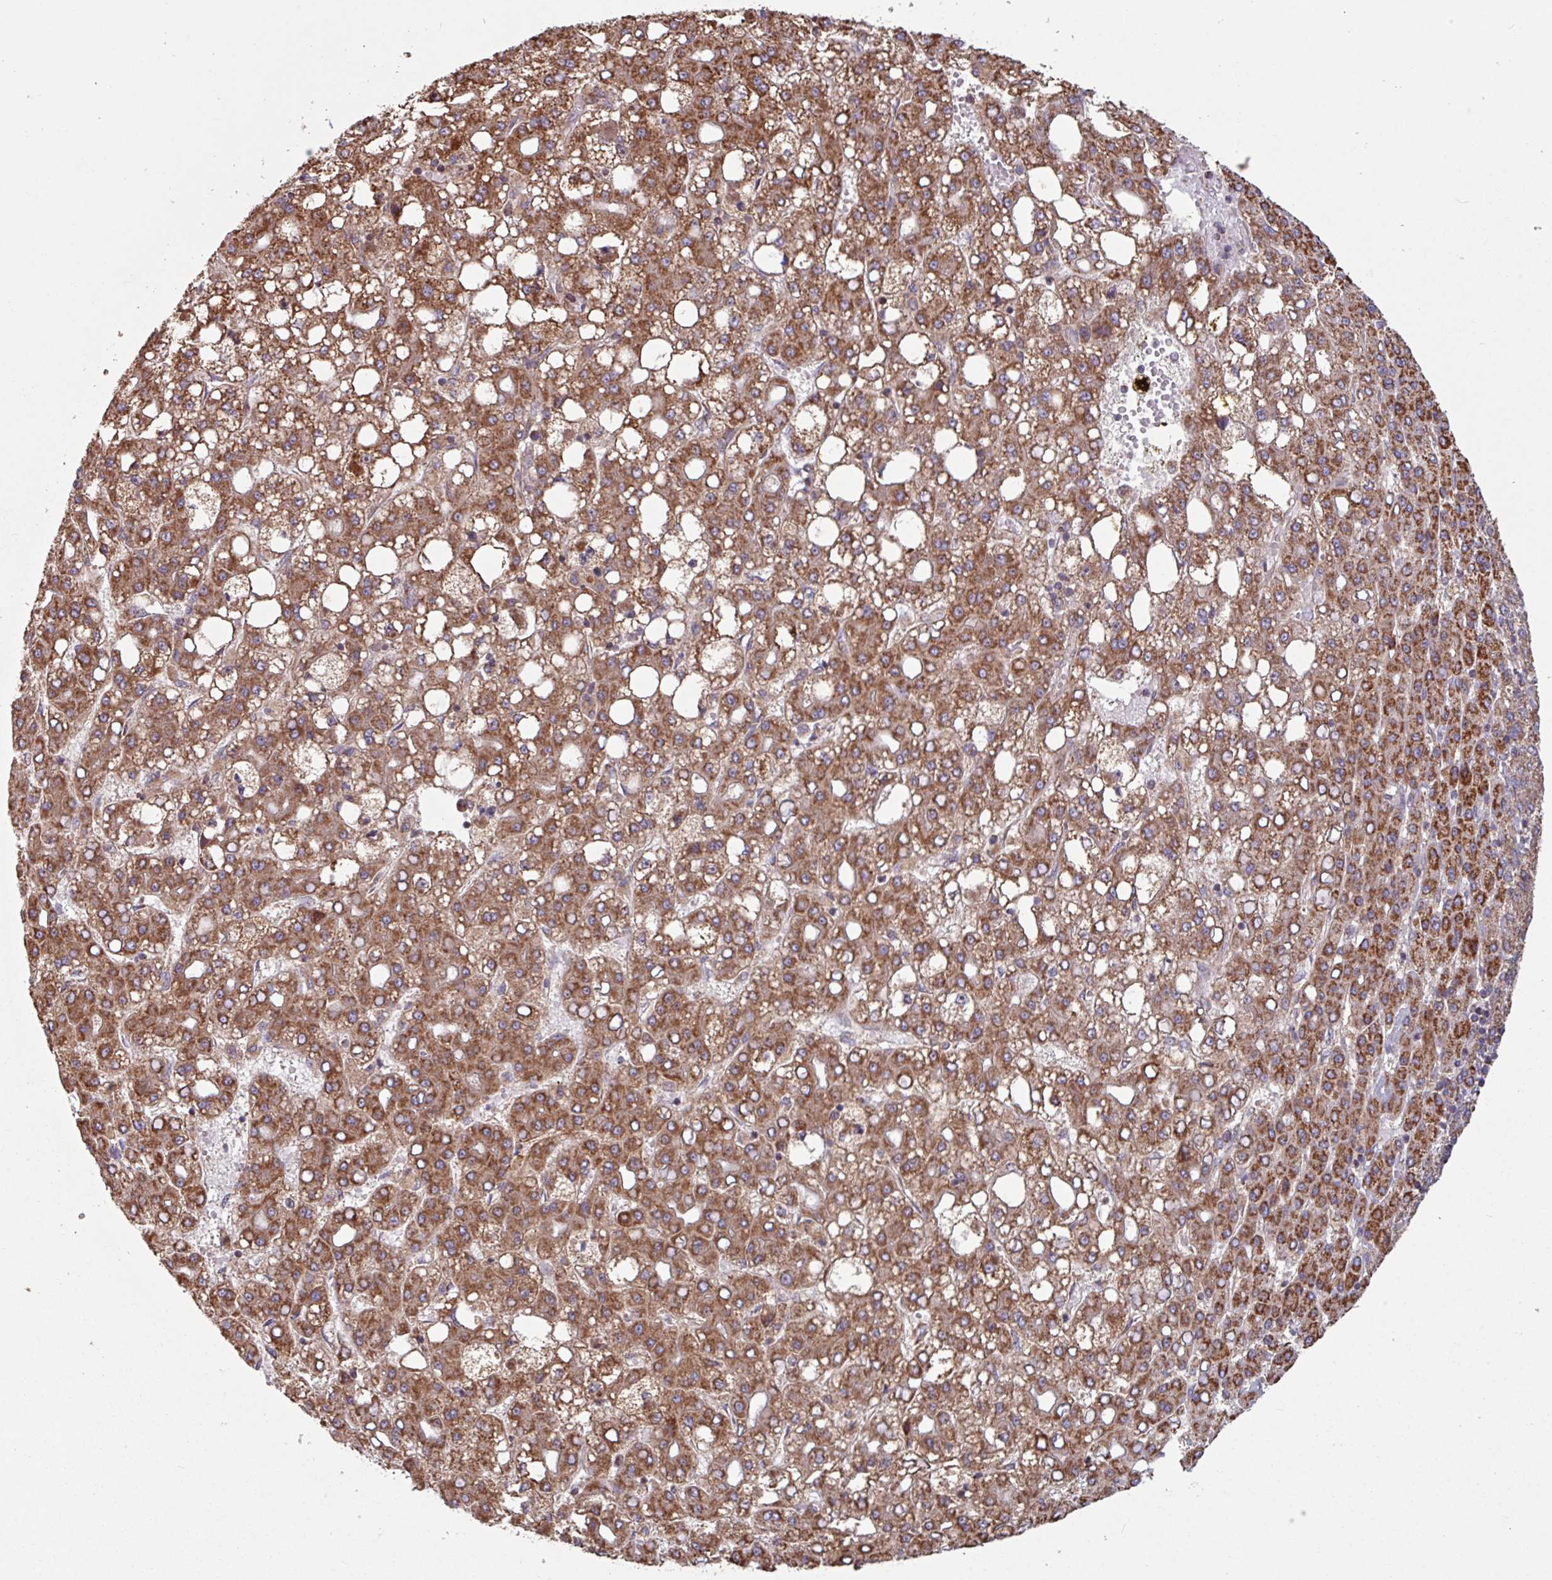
{"staining": {"intensity": "moderate", "quantity": ">75%", "location": "cytoplasmic/membranous"}, "tissue": "liver cancer", "cell_type": "Tumor cells", "image_type": "cancer", "snomed": [{"axis": "morphology", "description": "Carcinoma, Hepatocellular, NOS"}, {"axis": "topography", "description": "Liver"}], "caption": "Immunohistochemistry (IHC) of liver hepatocellular carcinoma shows medium levels of moderate cytoplasmic/membranous staining in about >75% of tumor cells.", "gene": "COX7C", "patient": {"sex": "male", "age": 65}}